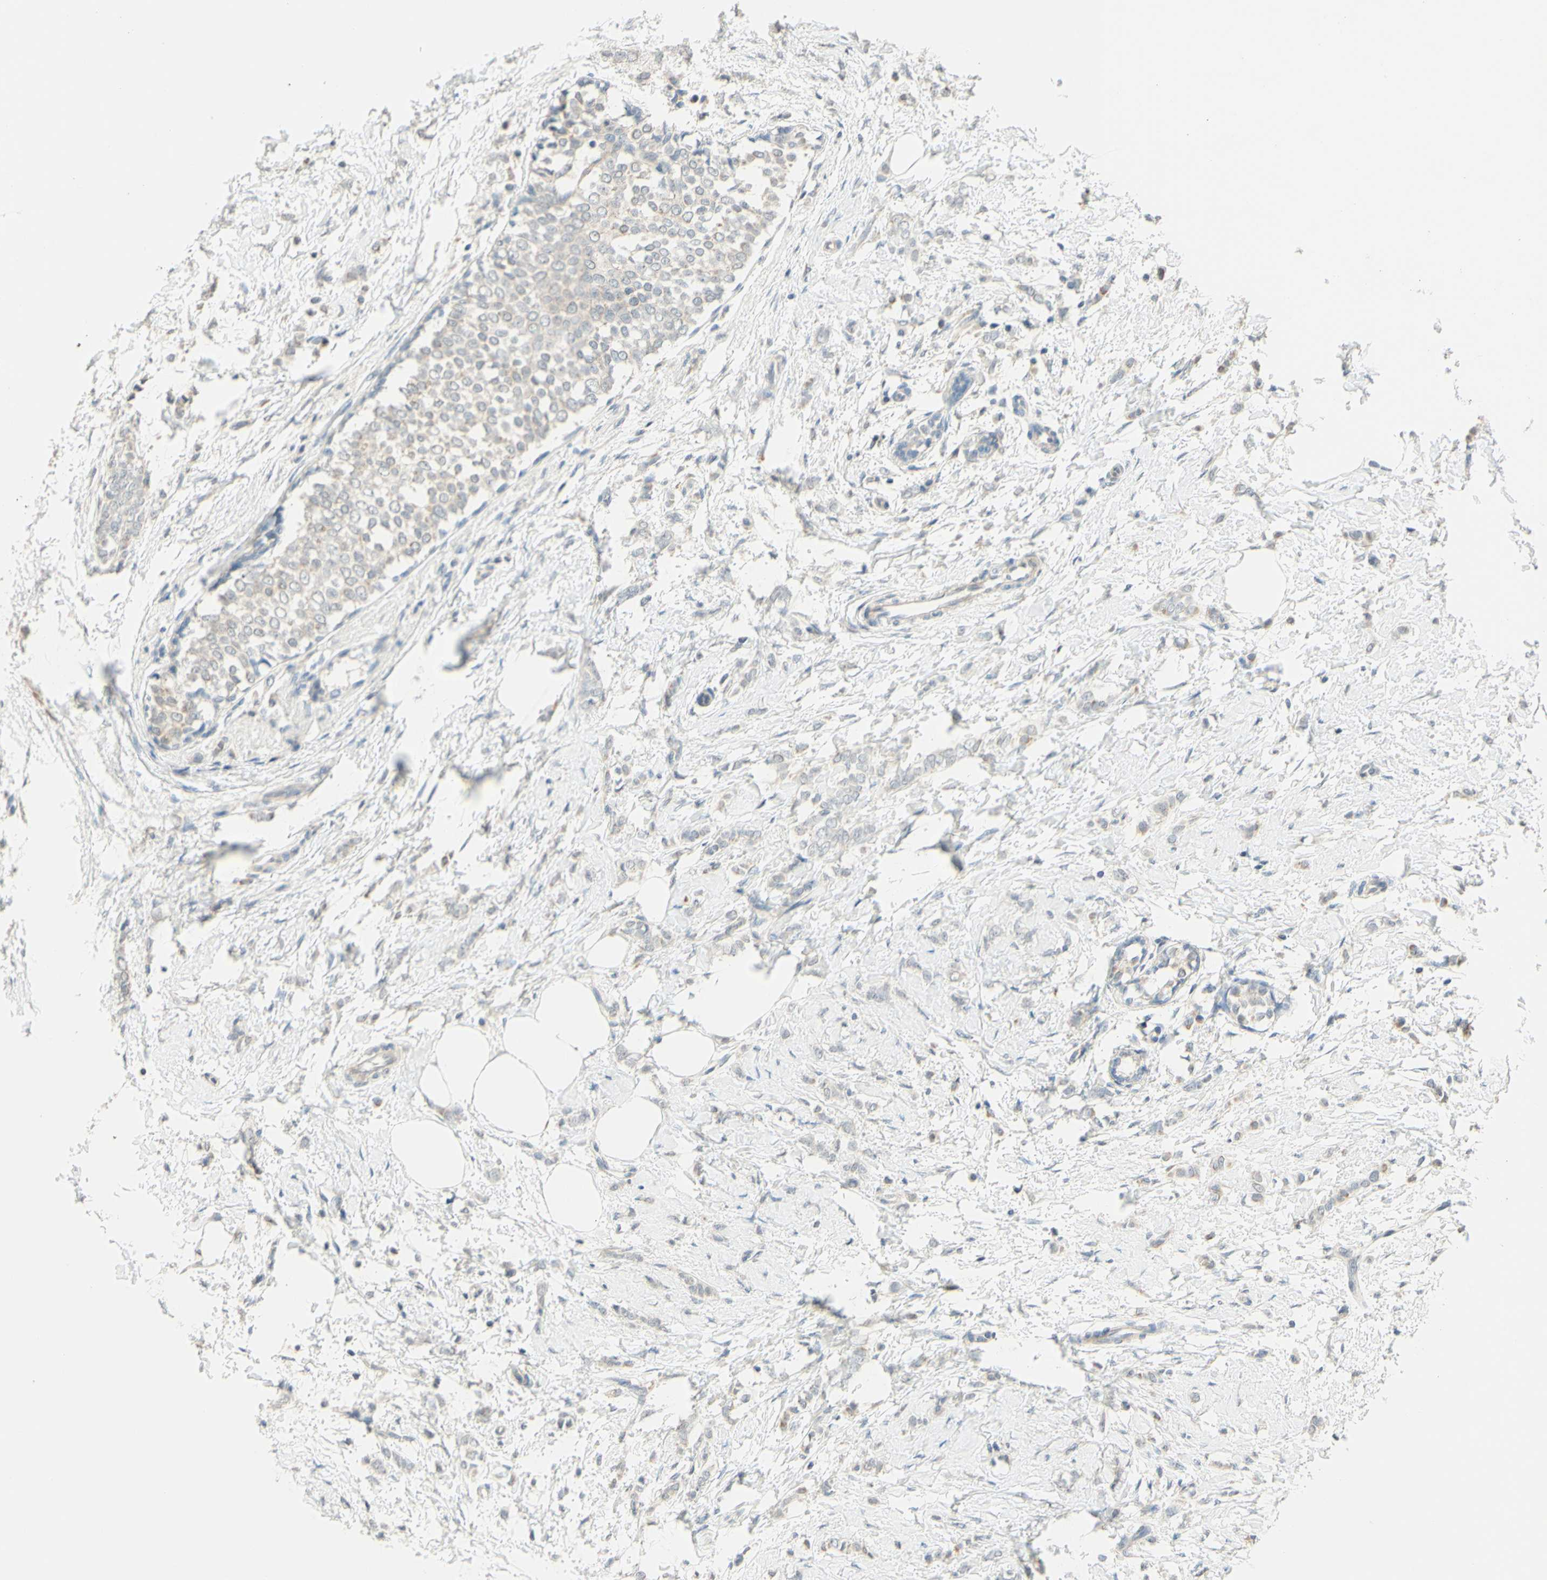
{"staining": {"intensity": "weak", "quantity": "25%-75%", "location": "cytoplasmic/membranous"}, "tissue": "breast cancer", "cell_type": "Tumor cells", "image_type": "cancer", "snomed": [{"axis": "morphology", "description": "Lobular carcinoma, in situ"}, {"axis": "morphology", "description": "Lobular carcinoma"}, {"axis": "topography", "description": "Breast"}], "caption": "Immunohistochemical staining of human breast cancer (lobular carcinoma in situ) displays weak cytoplasmic/membranous protein expression in approximately 25%-75% of tumor cells.", "gene": "MAG", "patient": {"sex": "female", "age": 41}}